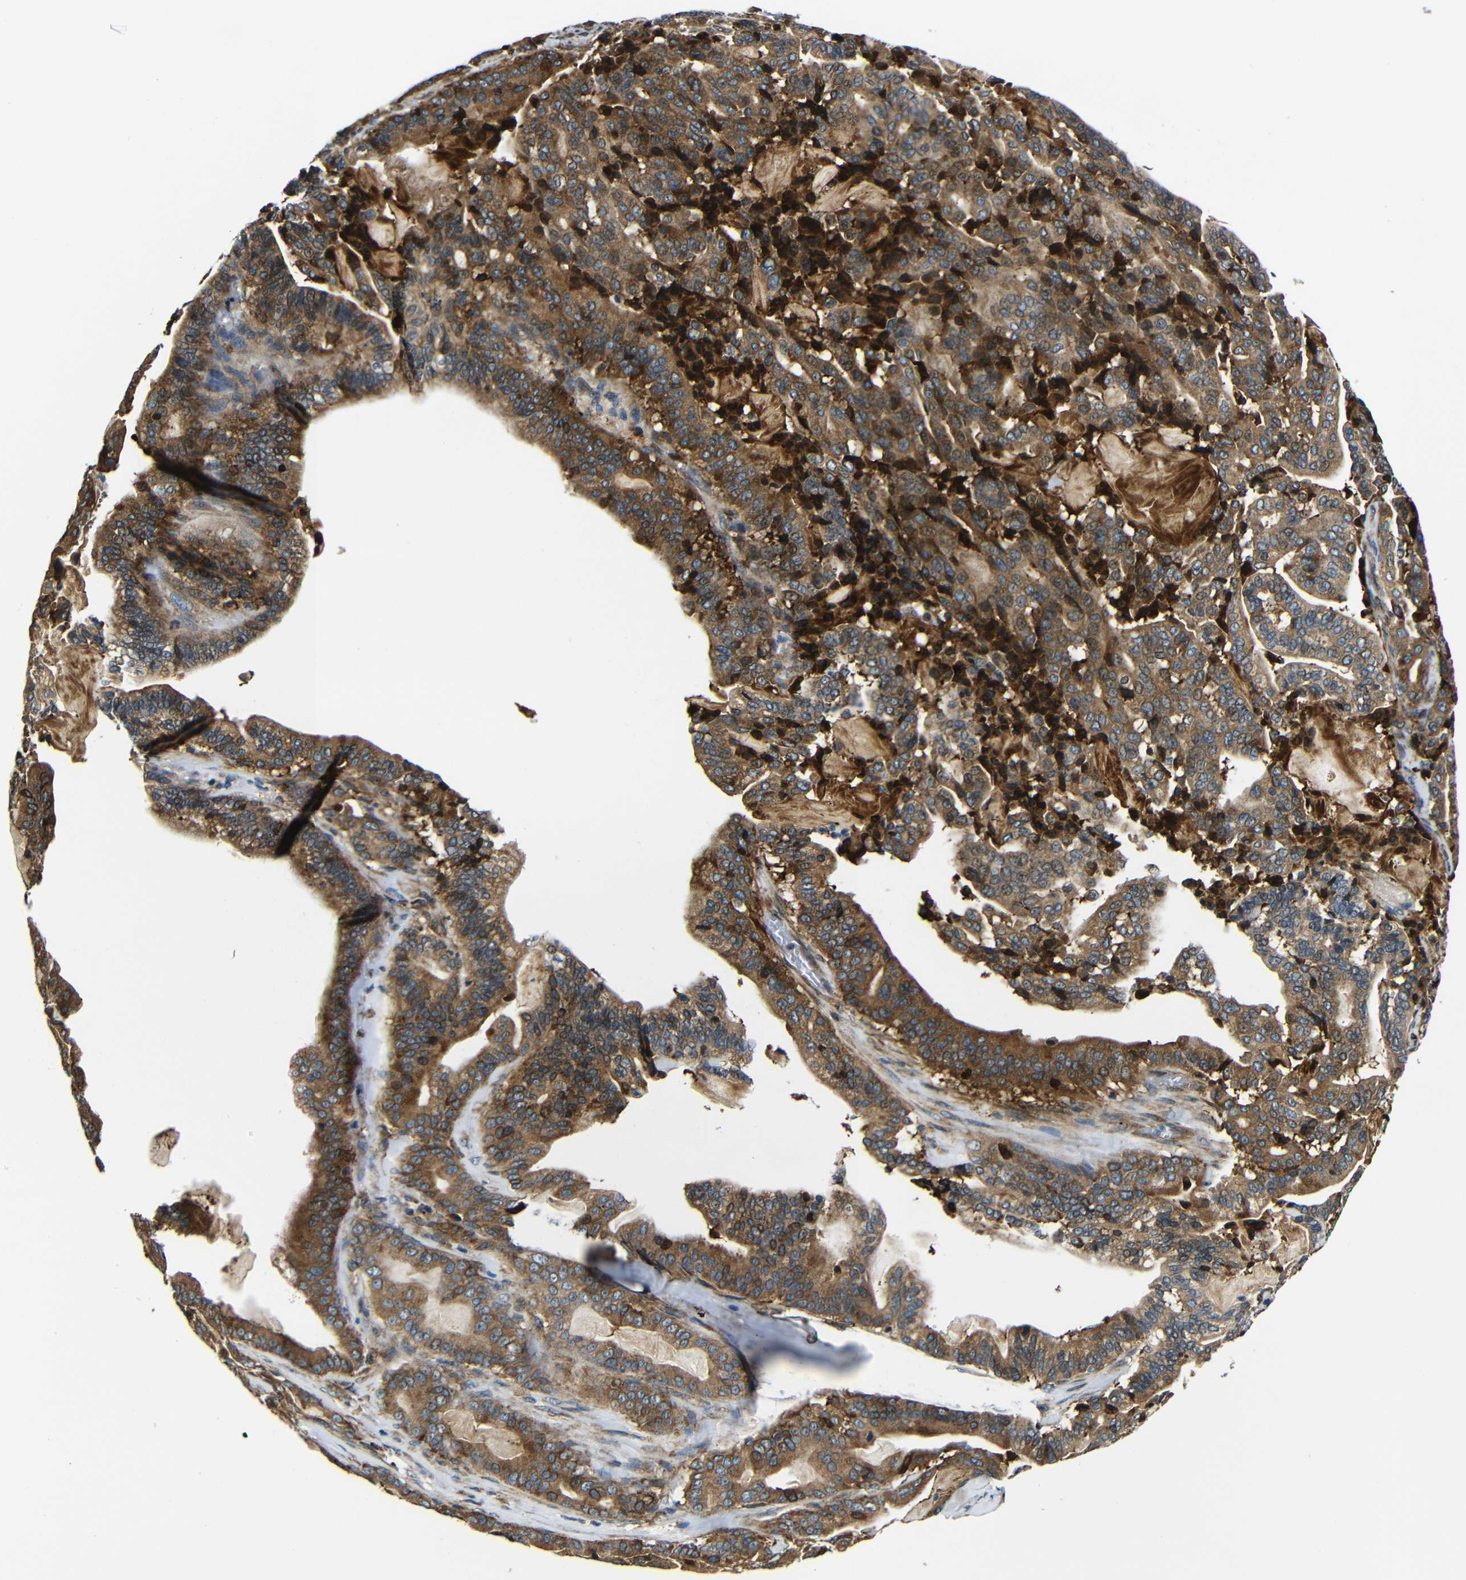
{"staining": {"intensity": "moderate", "quantity": ">75%", "location": "cytoplasmic/membranous"}, "tissue": "pancreatic cancer", "cell_type": "Tumor cells", "image_type": "cancer", "snomed": [{"axis": "morphology", "description": "Adenocarcinoma, NOS"}, {"axis": "topography", "description": "Pancreas"}], "caption": "Tumor cells display moderate cytoplasmic/membranous staining in approximately >75% of cells in pancreatic cancer (adenocarcinoma).", "gene": "ABCE1", "patient": {"sex": "male", "age": 63}}